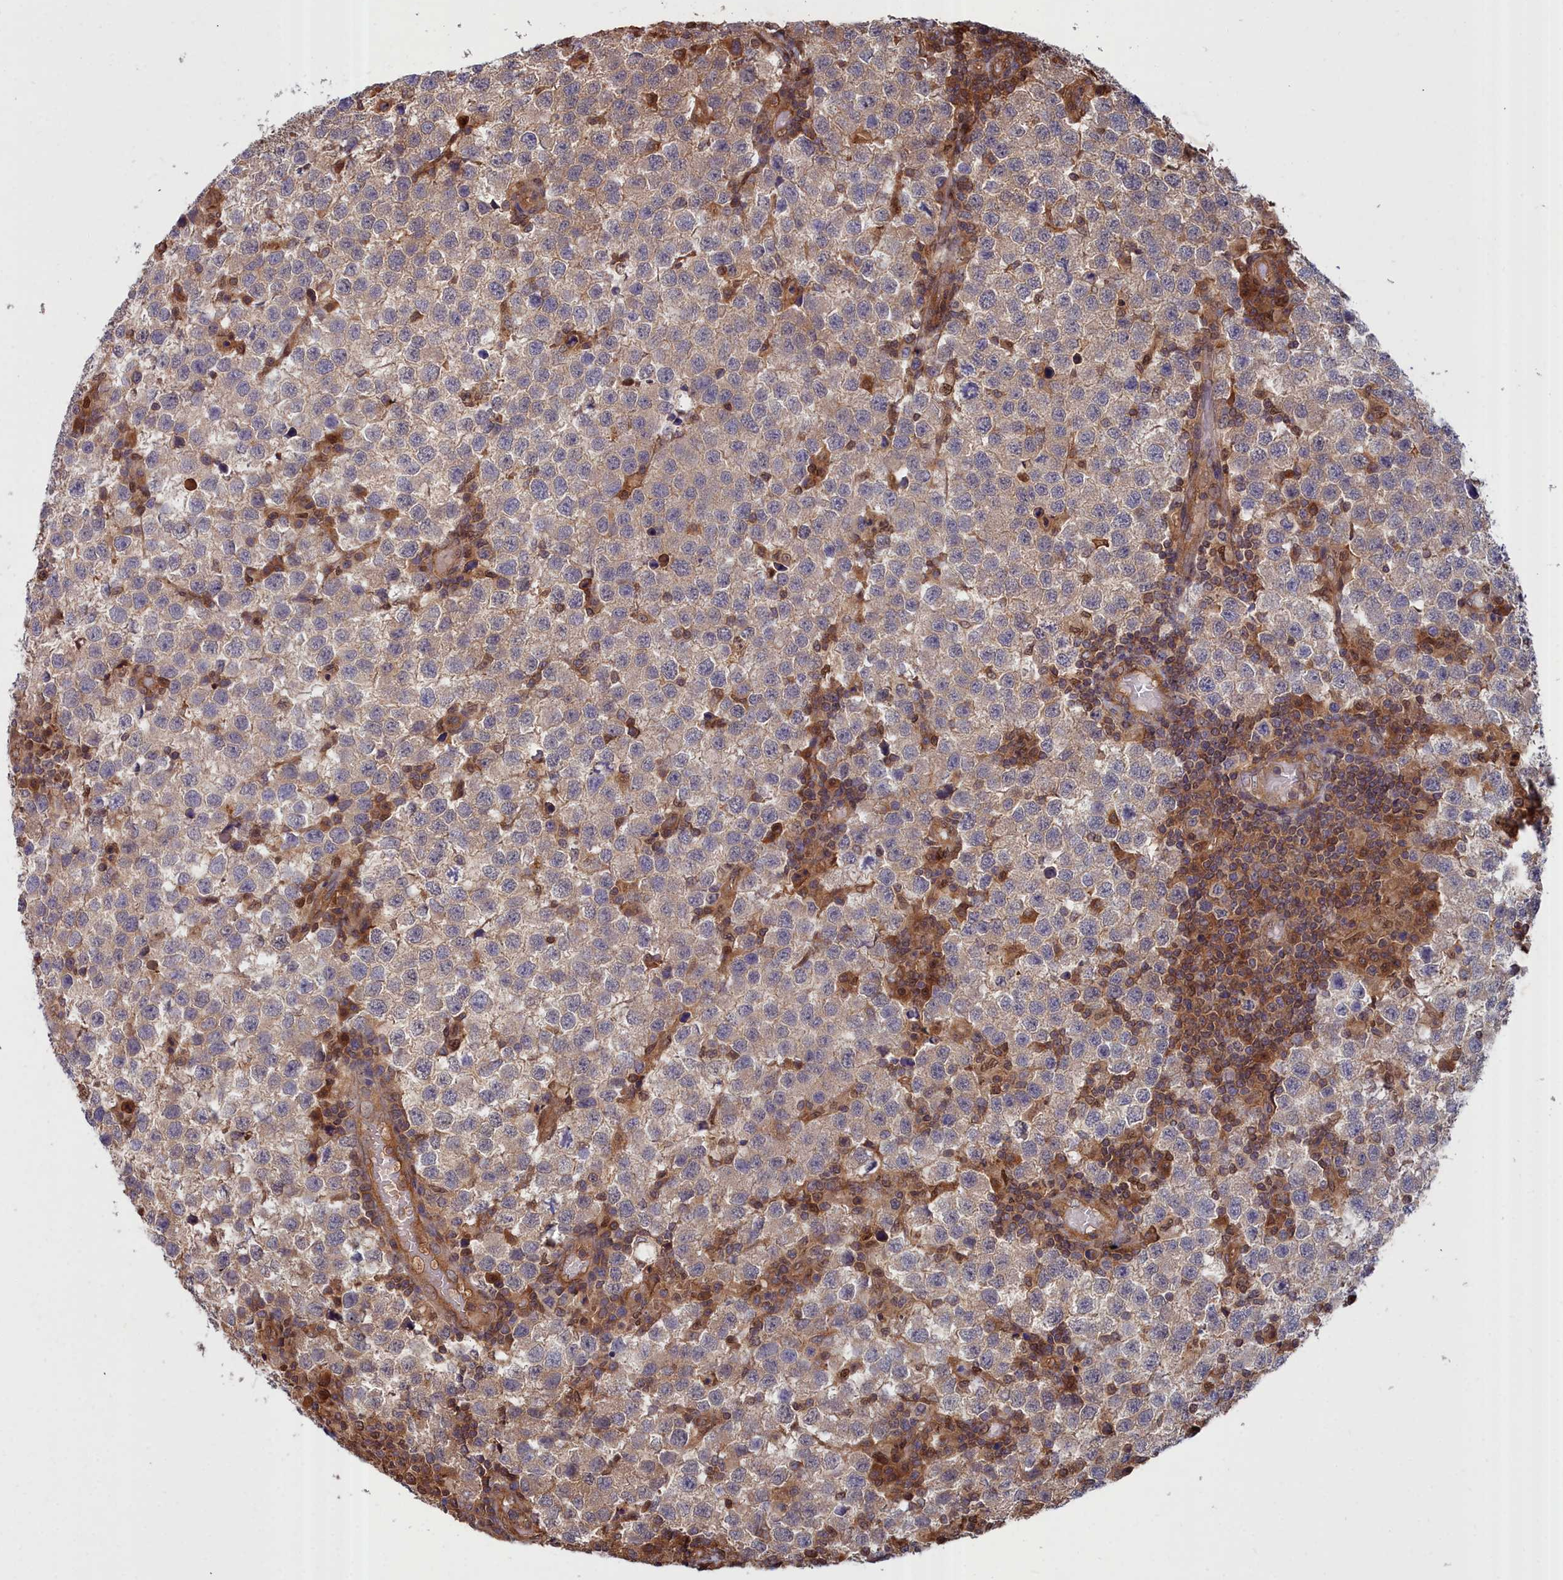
{"staining": {"intensity": "negative", "quantity": "none", "location": "none"}, "tissue": "testis cancer", "cell_type": "Tumor cells", "image_type": "cancer", "snomed": [{"axis": "morphology", "description": "Seminoma, NOS"}, {"axis": "topography", "description": "Testis"}], "caption": "High magnification brightfield microscopy of testis seminoma stained with DAB (brown) and counterstained with hematoxylin (blue): tumor cells show no significant expression.", "gene": "GFRA2", "patient": {"sex": "male", "age": 34}}